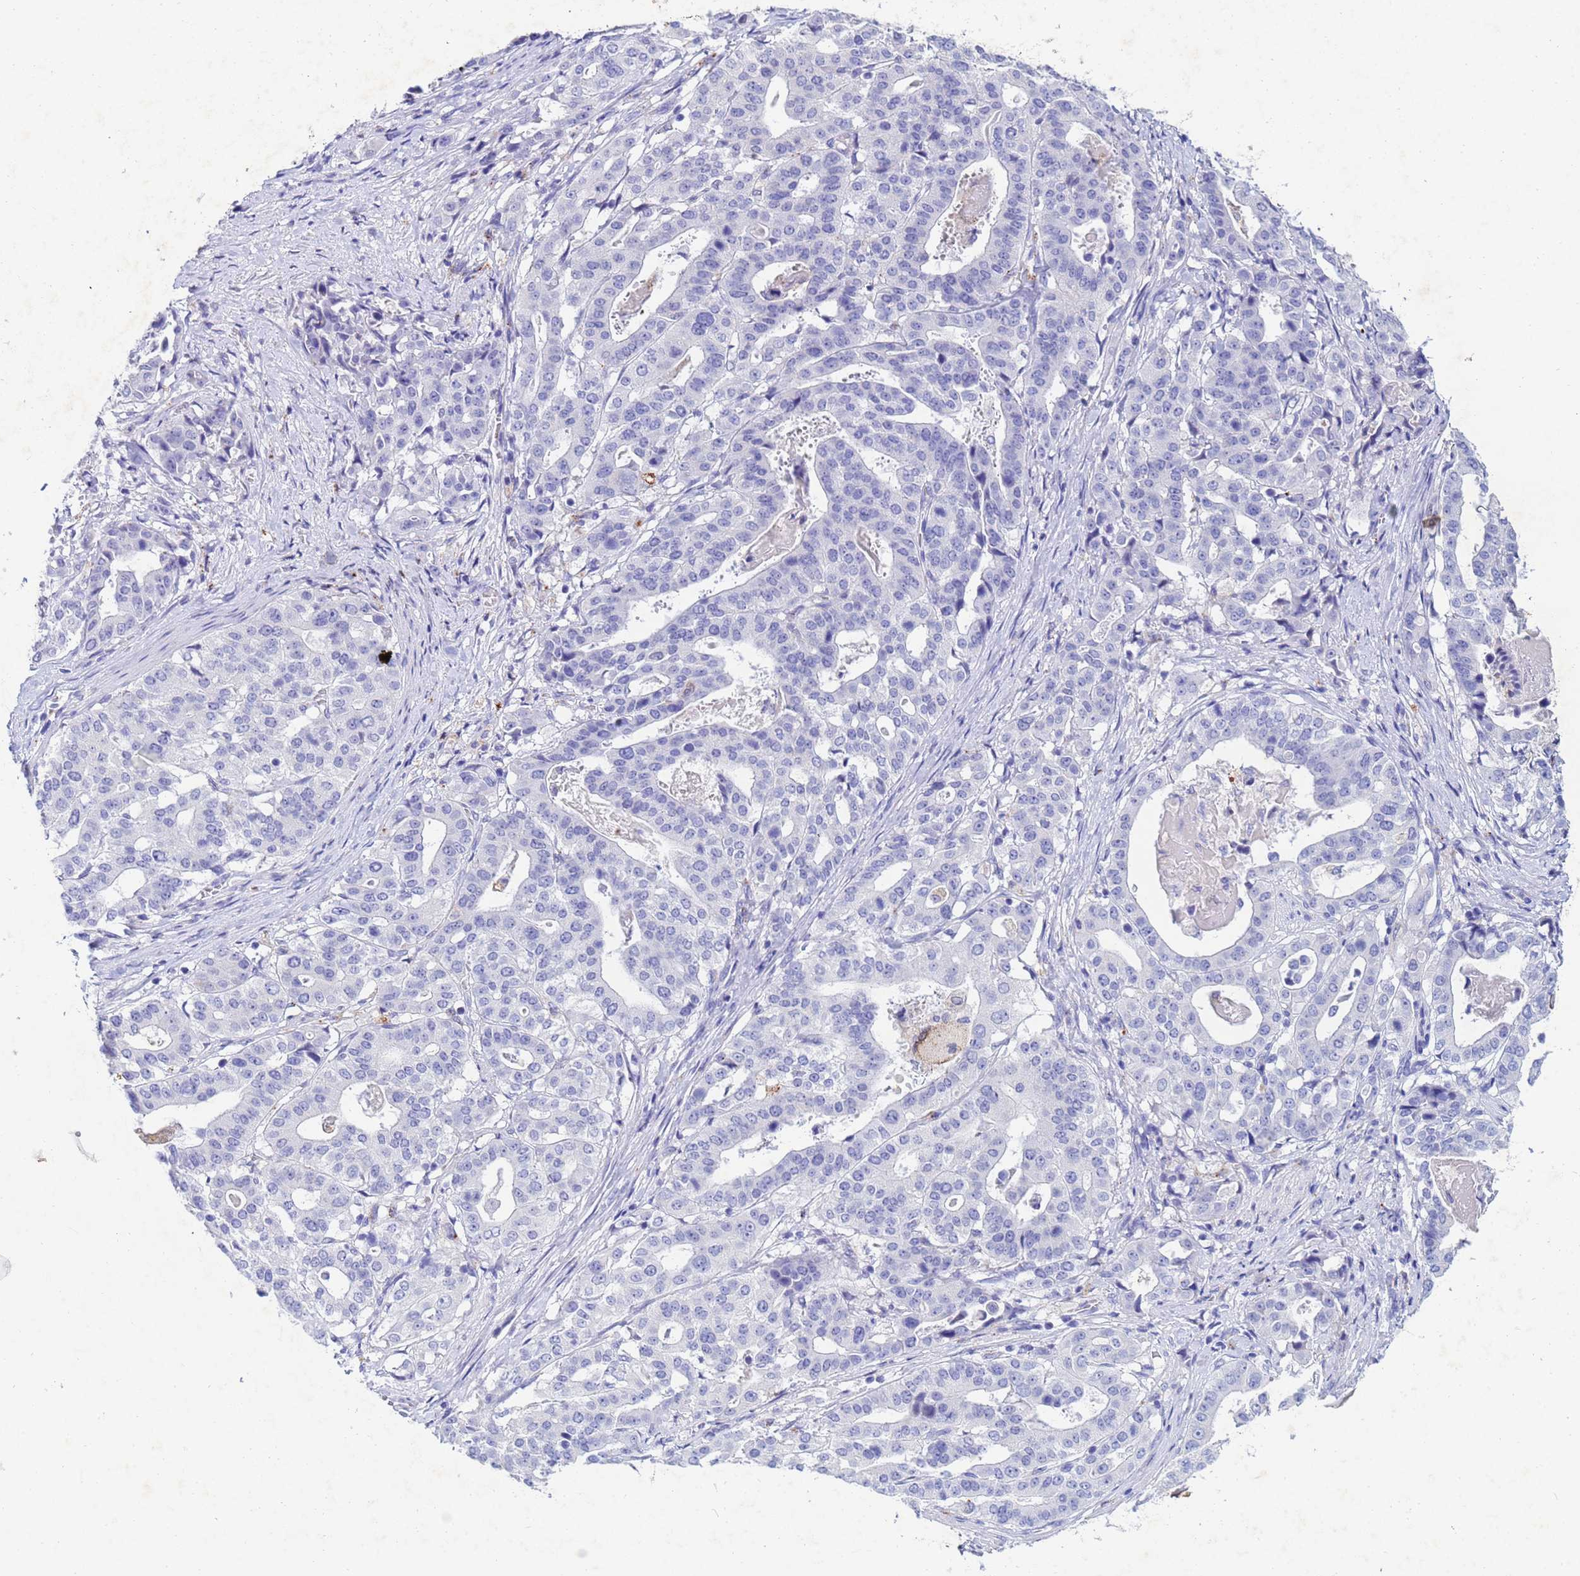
{"staining": {"intensity": "negative", "quantity": "none", "location": "none"}, "tissue": "stomach cancer", "cell_type": "Tumor cells", "image_type": "cancer", "snomed": [{"axis": "morphology", "description": "Adenocarcinoma, NOS"}, {"axis": "topography", "description": "Stomach"}], "caption": "This micrograph is of stomach cancer (adenocarcinoma) stained with immunohistochemistry to label a protein in brown with the nuclei are counter-stained blue. There is no positivity in tumor cells.", "gene": "CSTB", "patient": {"sex": "male", "age": 48}}